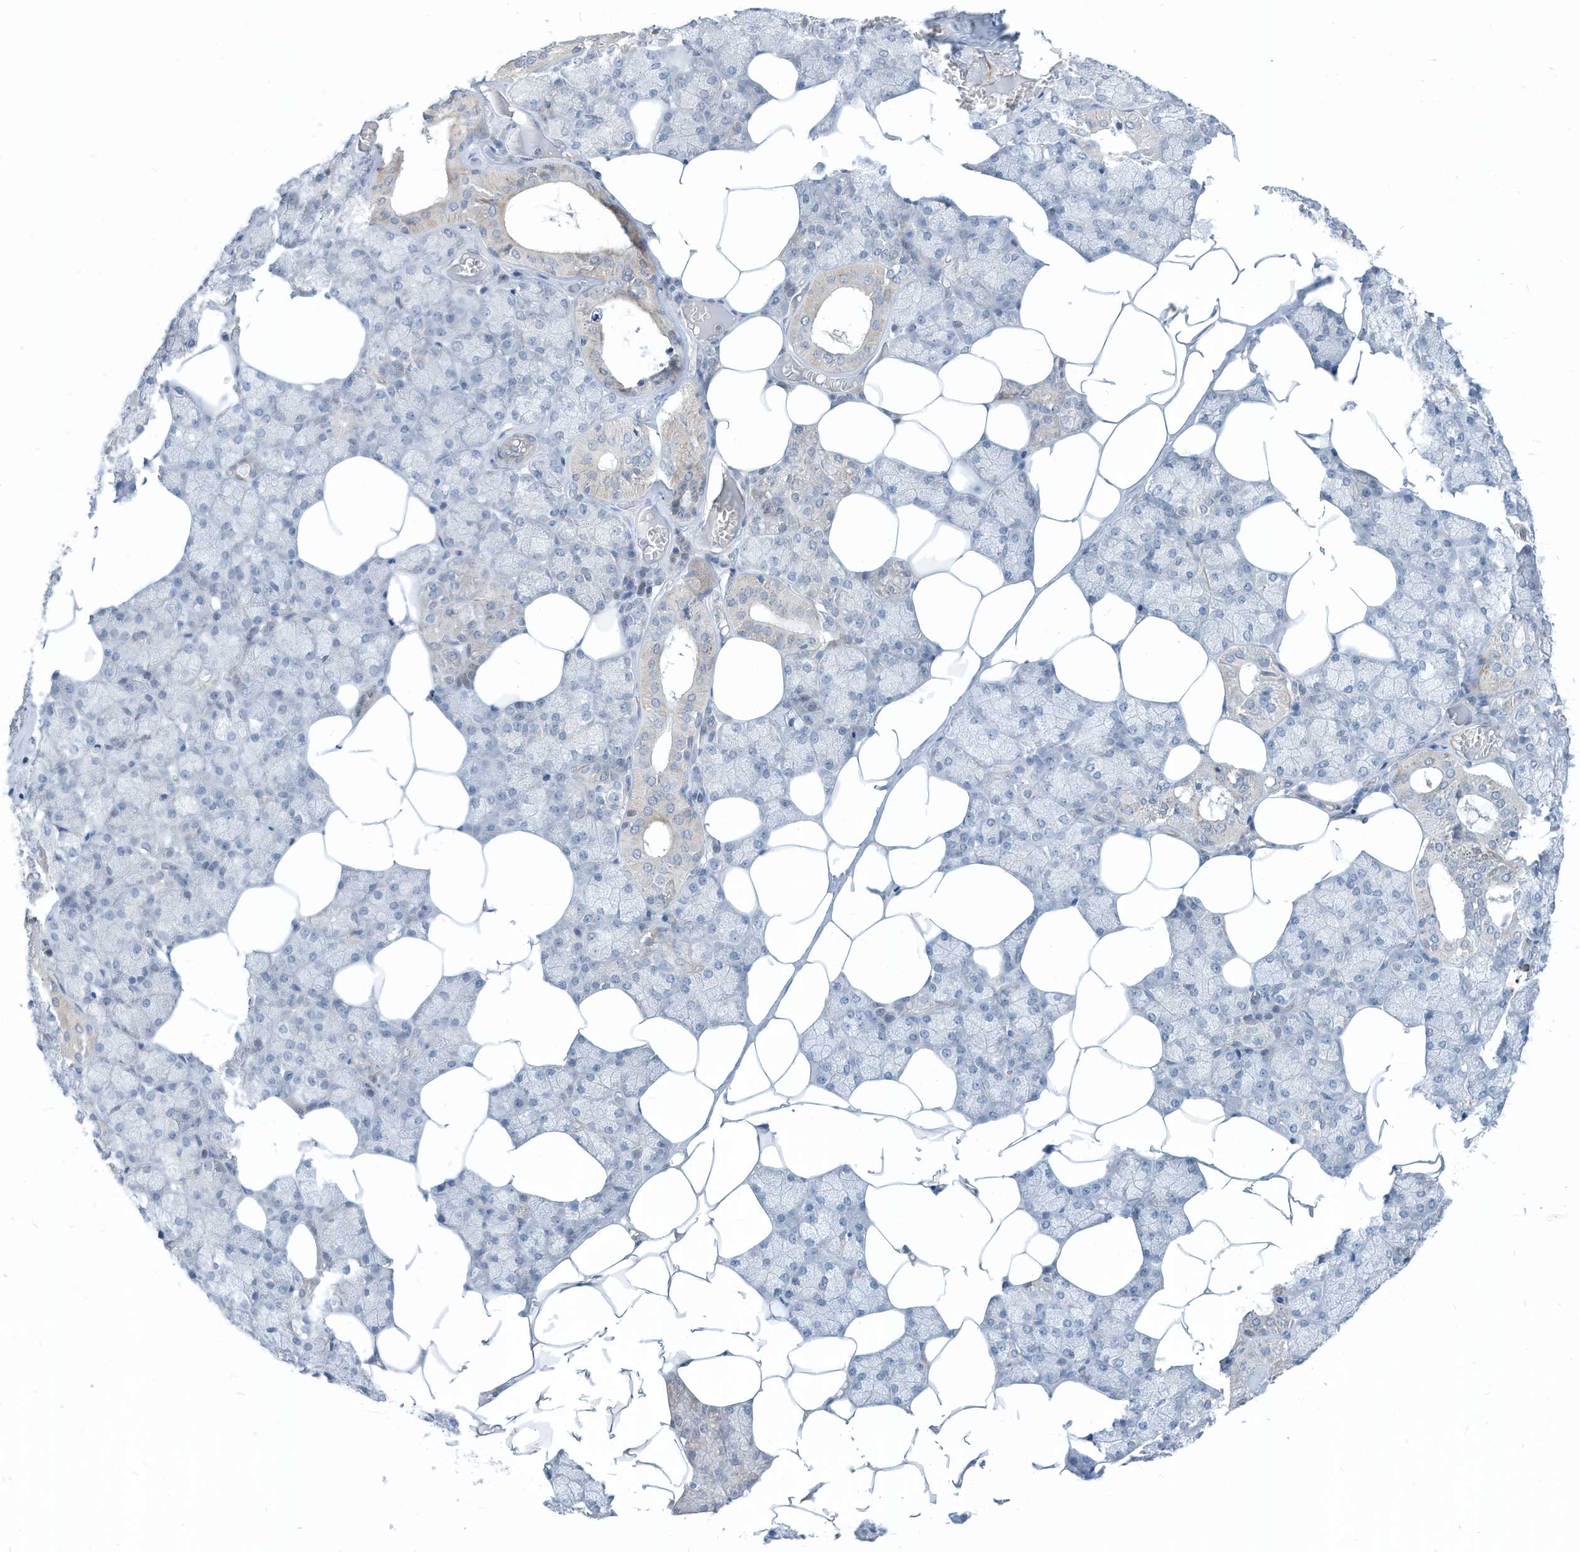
{"staining": {"intensity": "moderate", "quantity": "<25%", "location": "cytoplasmic/membranous"}, "tissue": "salivary gland", "cell_type": "Glandular cells", "image_type": "normal", "snomed": [{"axis": "morphology", "description": "Normal tissue, NOS"}, {"axis": "topography", "description": "Salivary gland"}], "caption": "A high-resolution histopathology image shows immunohistochemistry (IHC) staining of normal salivary gland, which reveals moderate cytoplasmic/membranous expression in approximately <25% of glandular cells. The protein is shown in brown color, while the nuclei are stained blue.", "gene": "GPATCH3", "patient": {"sex": "male", "age": 62}}